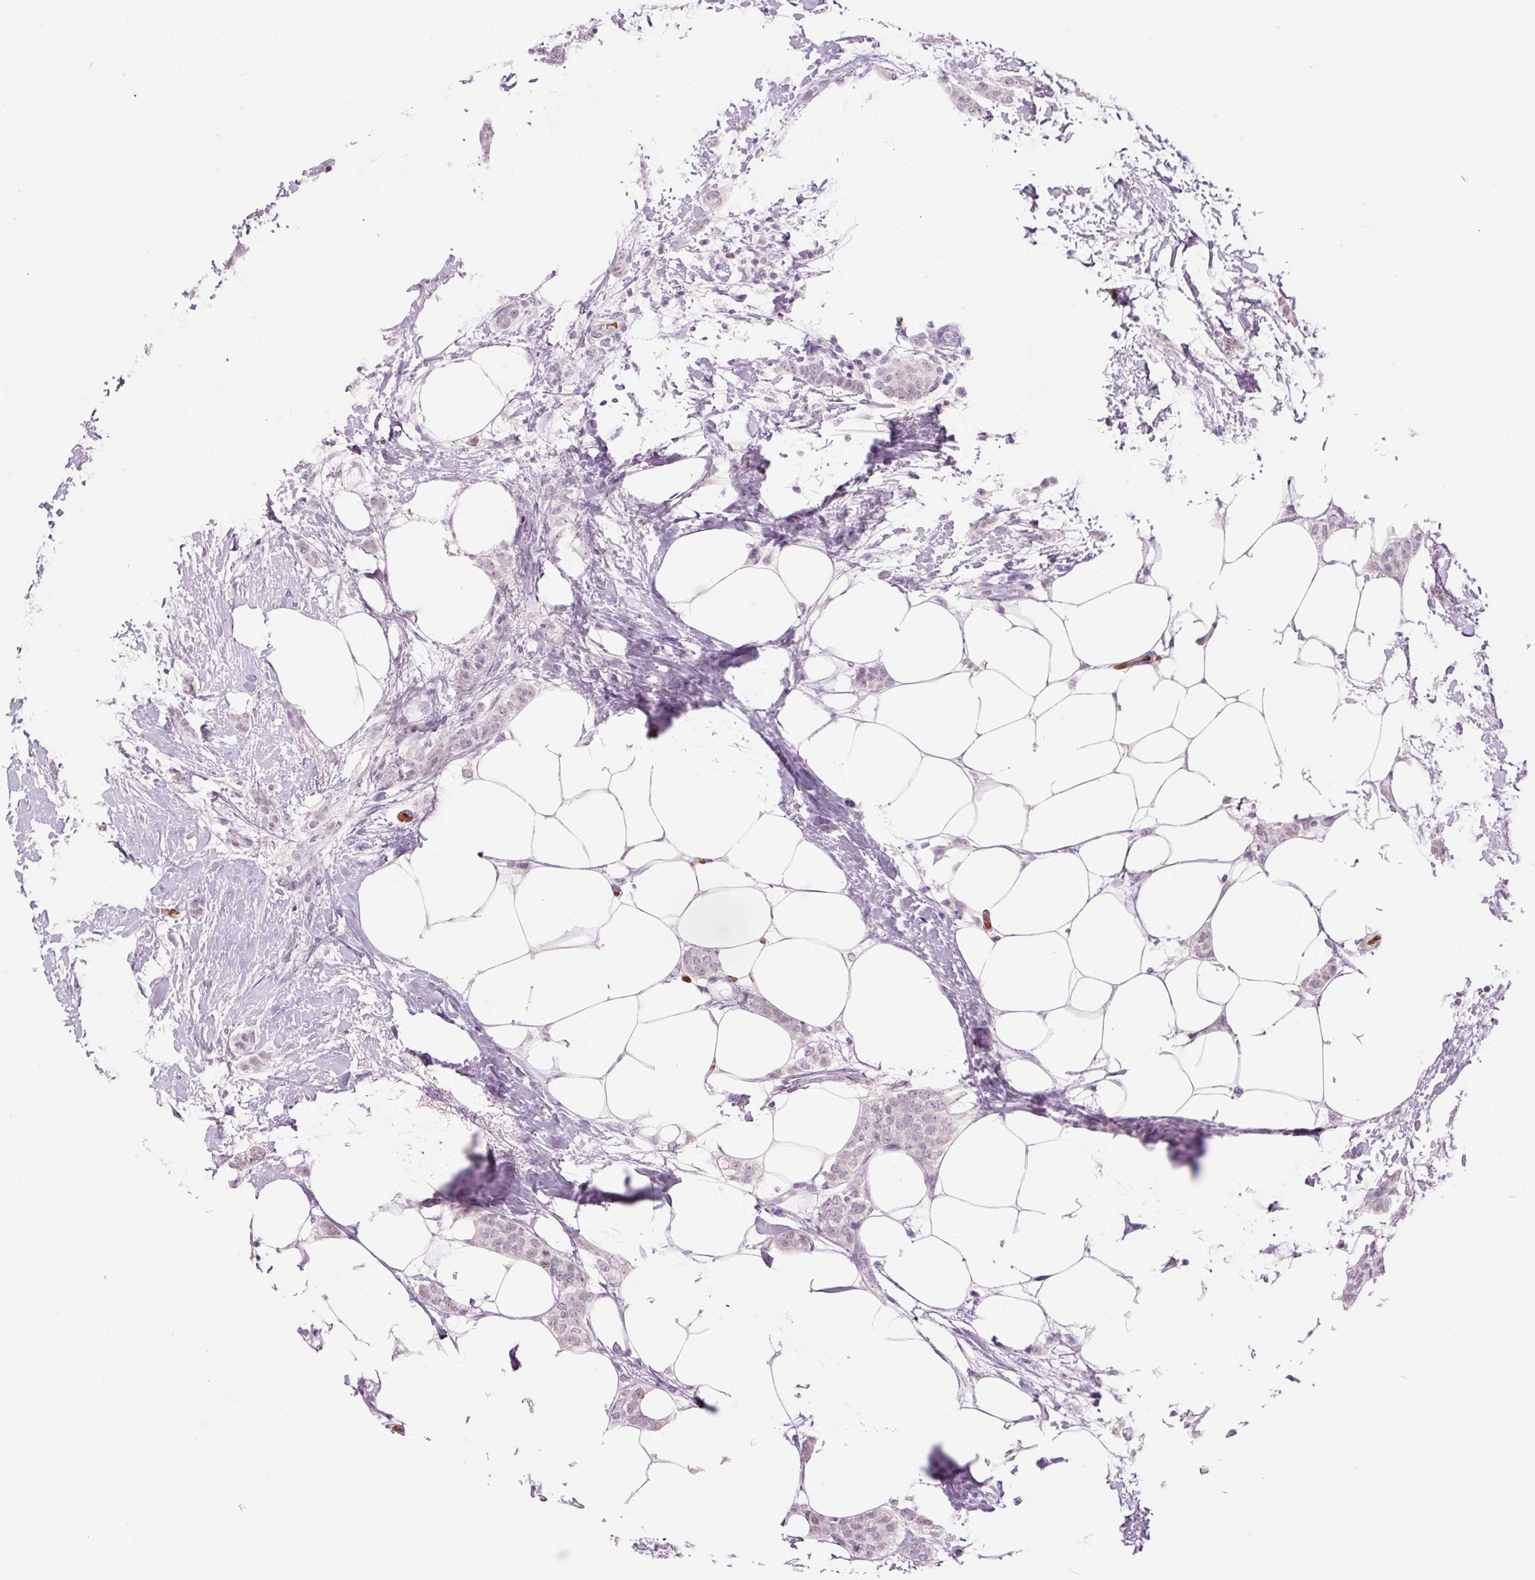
{"staining": {"intensity": "negative", "quantity": "none", "location": "none"}, "tissue": "breast cancer", "cell_type": "Tumor cells", "image_type": "cancer", "snomed": [{"axis": "morphology", "description": "Duct carcinoma"}, {"axis": "topography", "description": "Breast"}], "caption": "Tumor cells show no significant protein positivity in breast cancer.", "gene": "LY6G6D", "patient": {"sex": "female", "age": 72}}